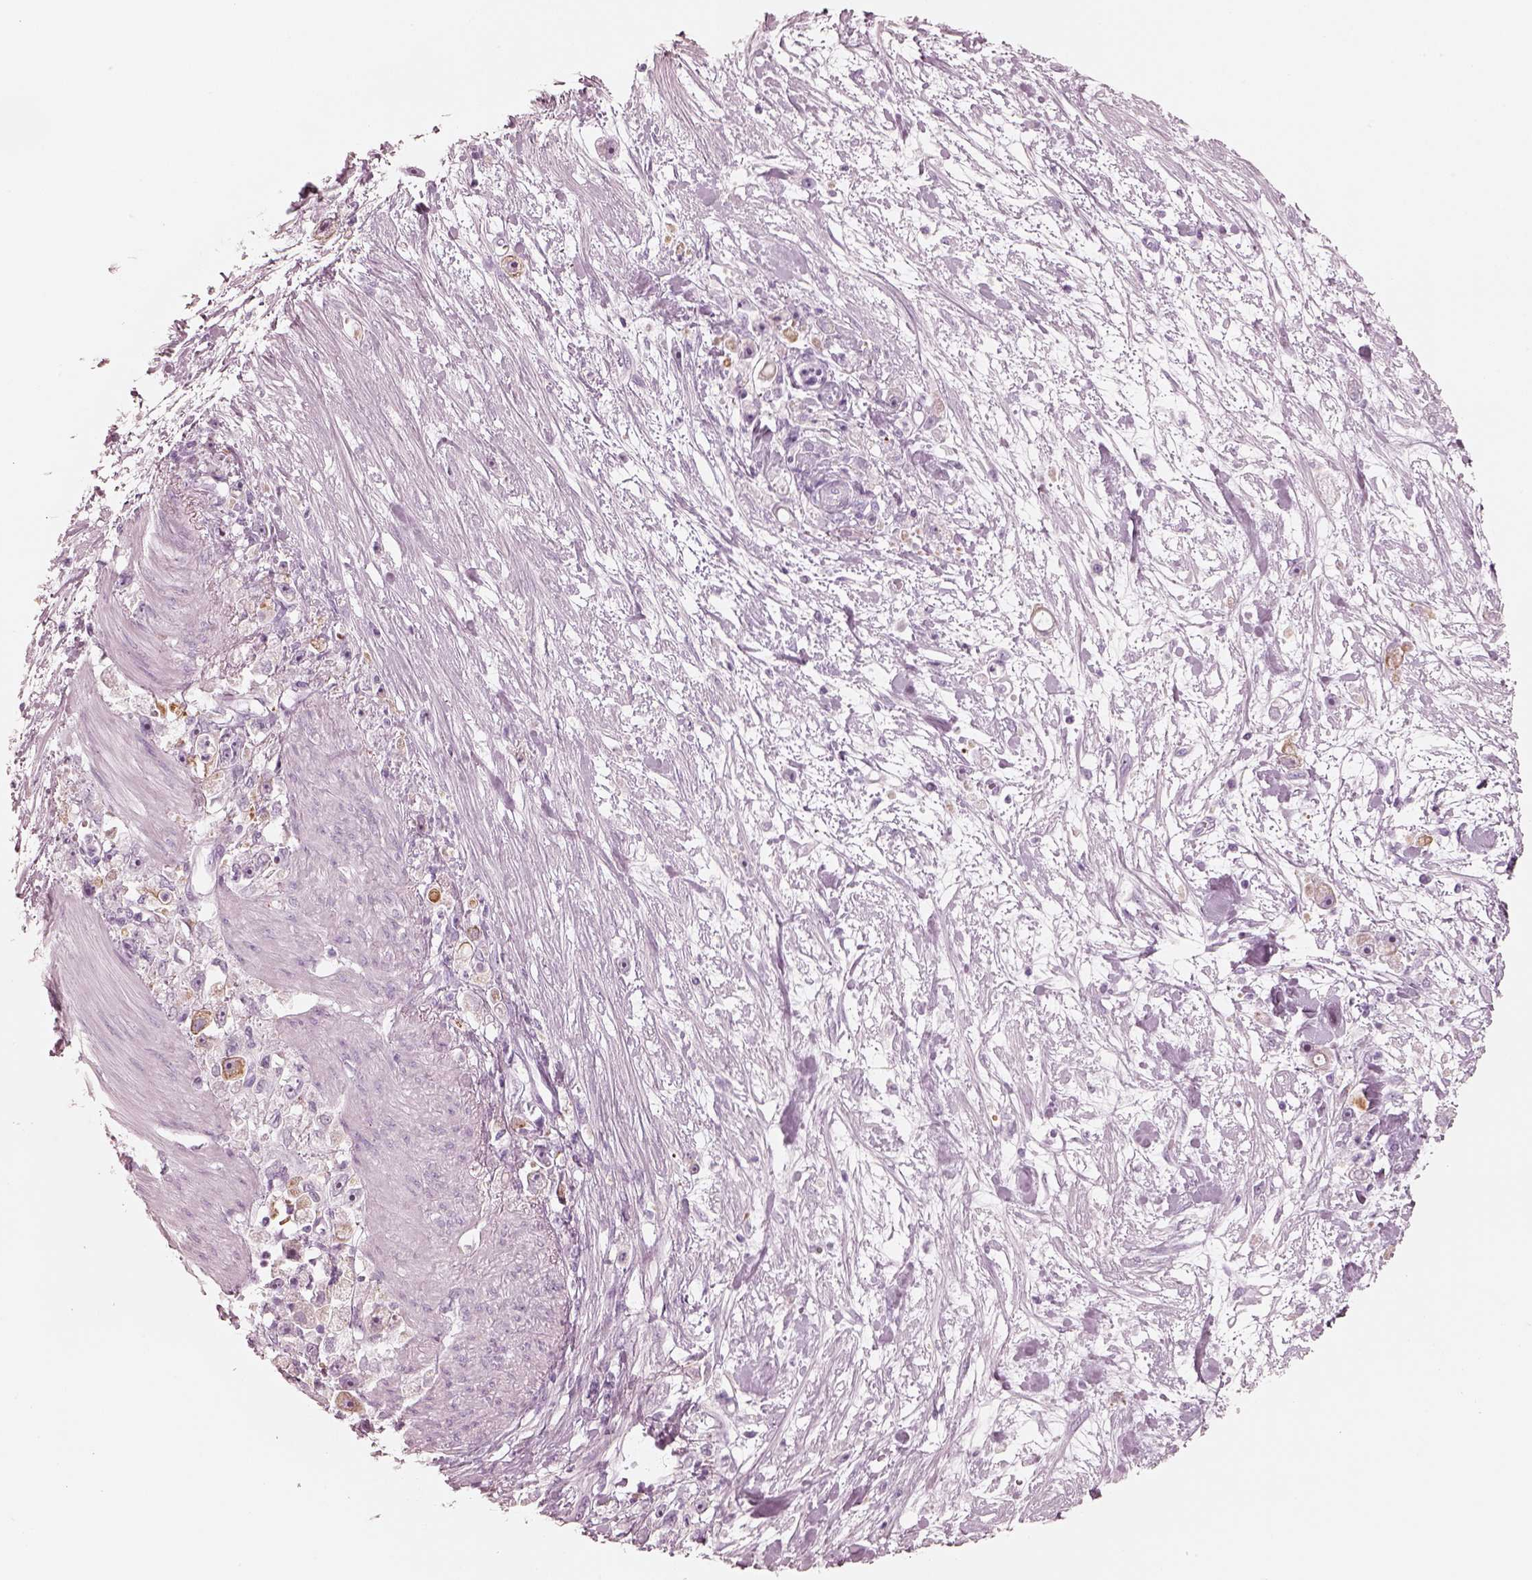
{"staining": {"intensity": "negative", "quantity": "none", "location": "none"}, "tissue": "stomach cancer", "cell_type": "Tumor cells", "image_type": "cancer", "snomed": [{"axis": "morphology", "description": "Adenocarcinoma, NOS"}, {"axis": "topography", "description": "Stomach"}], "caption": "Tumor cells are negative for protein expression in human stomach adenocarcinoma.", "gene": "PON3", "patient": {"sex": "female", "age": 59}}